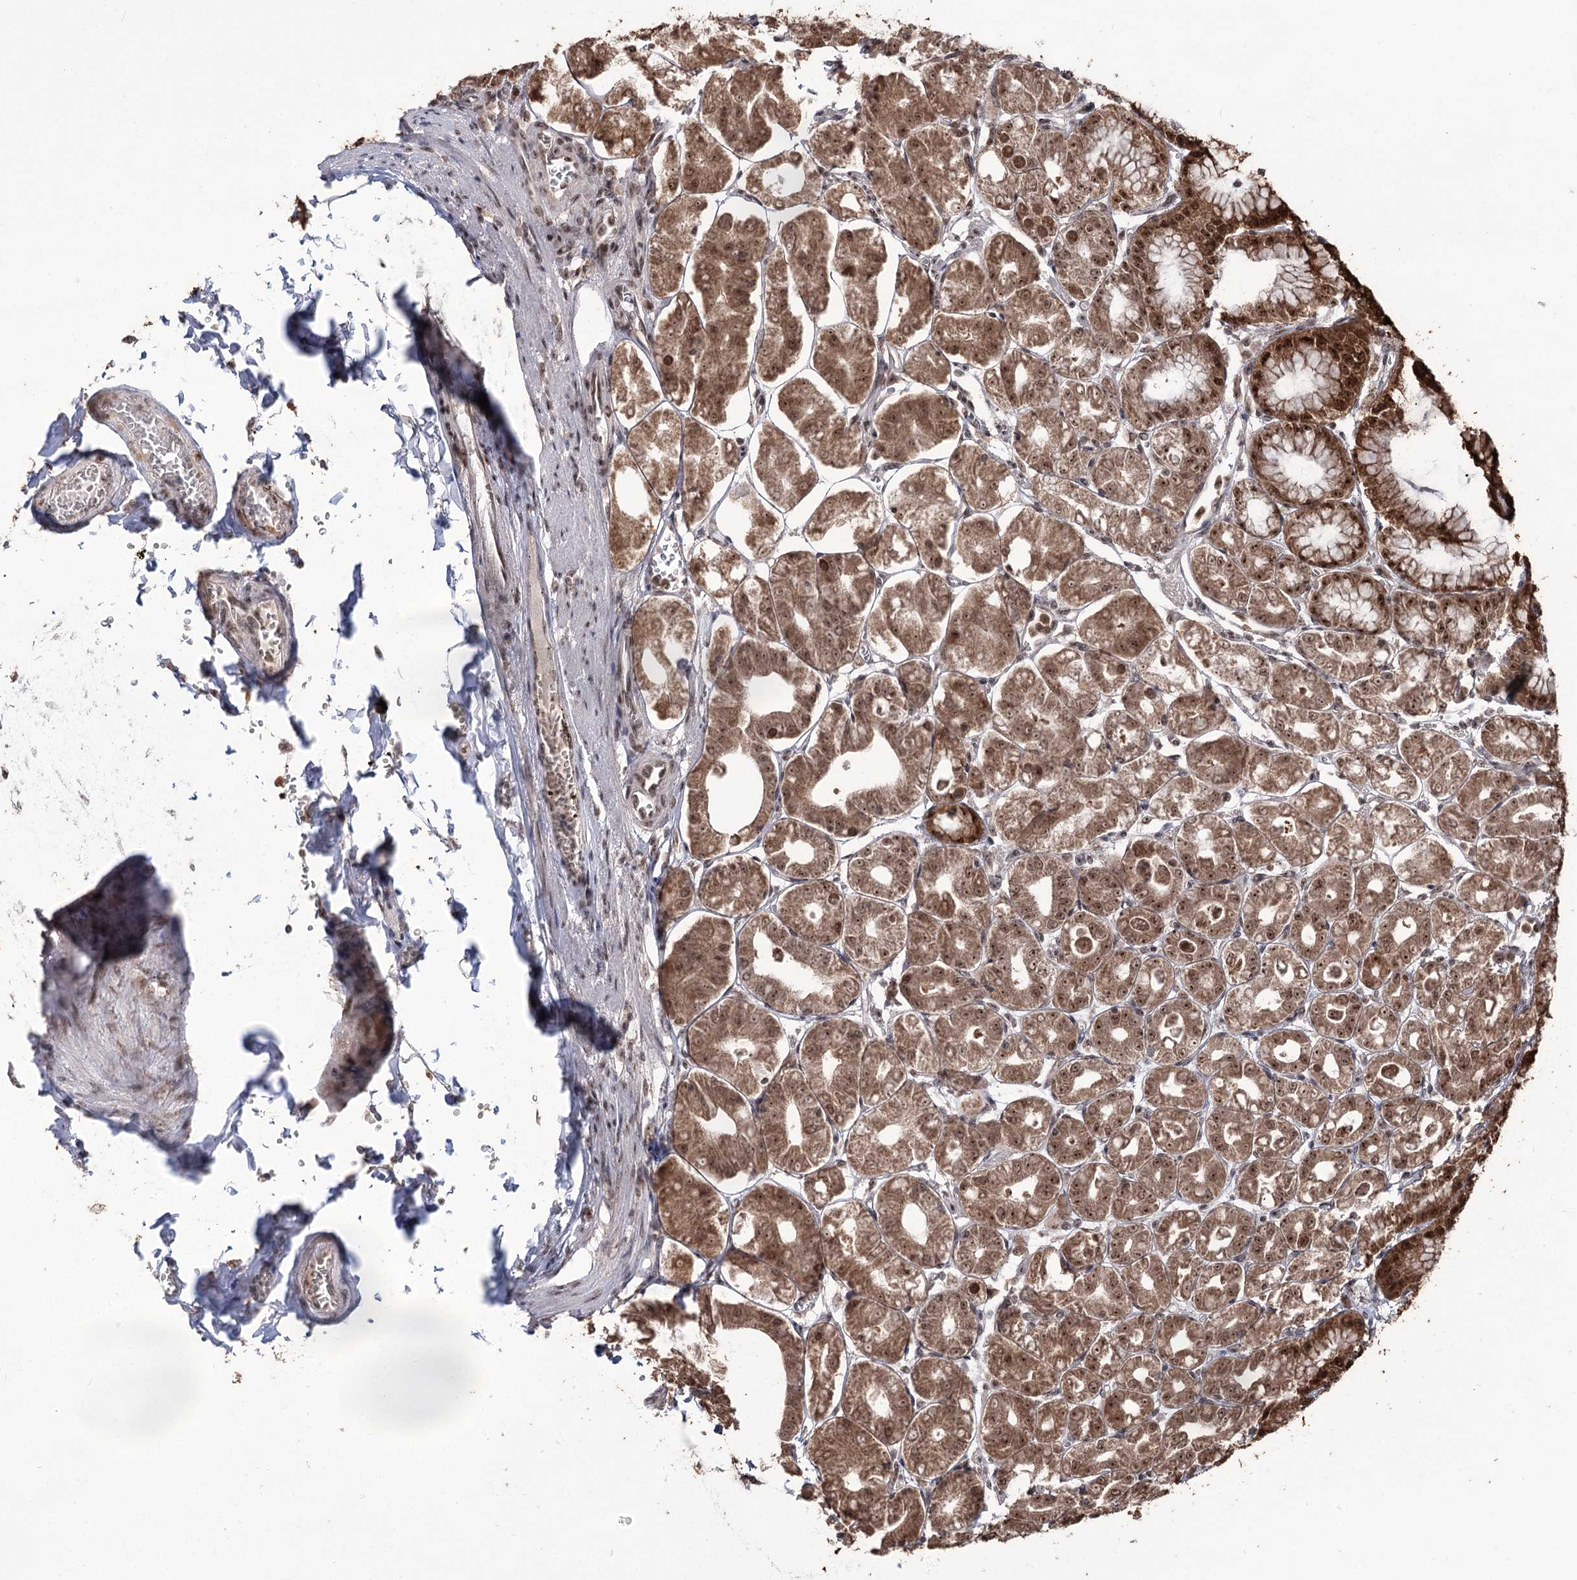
{"staining": {"intensity": "strong", "quantity": ">75%", "location": "cytoplasmic/membranous,nuclear"}, "tissue": "stomach", "cell_type": "Glandular cells", "image_type": "normal", "snomed": [{"axis": "morphology", "description": "Normal tissue, NOS"}, {"axis": "topography", "description": "Stomach, lower"}], "caption": "DAB immunohistochemical staining of normal stomach shows strong cytoplasmic/membranous,nuclear protein positivity in approximately >75% of glandular cells. (DAB = brown stain, brightfield microscopy at high magnification).", "gene": "ERCC3", "patient": {"sex": "male", "age": 71}}